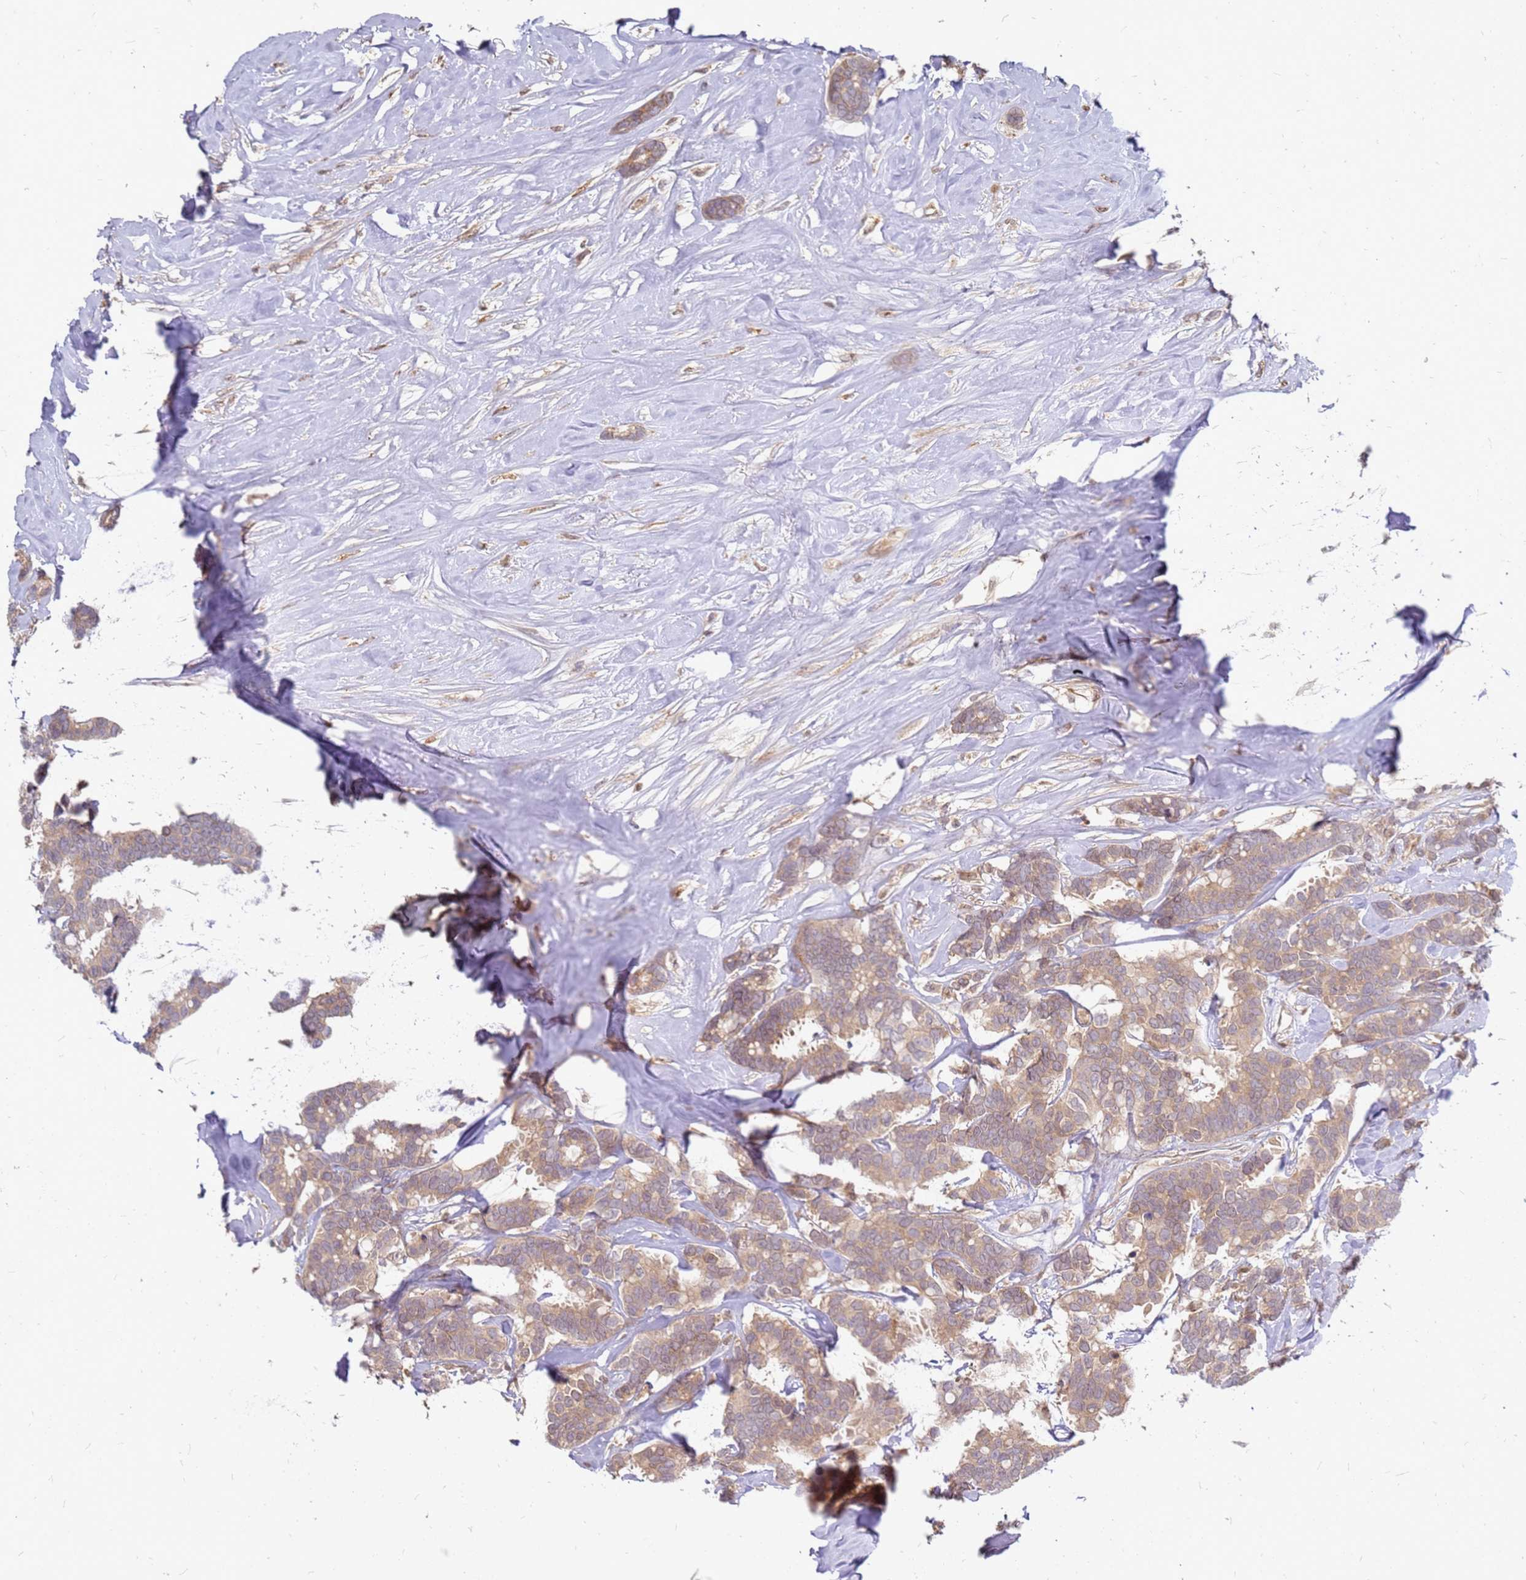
{"staining": {"intensity": "weak", "quantity": ">75%", "location": "cytoplasmic/membranous"}, "tissue": "breast cancer", "cell_type": "Tumor cells", "image_type": "cancer", "snomed": [{"axis": "morphology", "description": "Duct carcinoma"}, {"axis": "topography", "description": "Breast"}], "caption": "This histopathology image exhibits IHC staining of human infiltrating ductal carcinoma (breast), with low weak cytoplasmic/membranous expression in about >75% of tumor cells.", "gene": "NUDT14", "patient": {"sex": "female", "age": 87}}